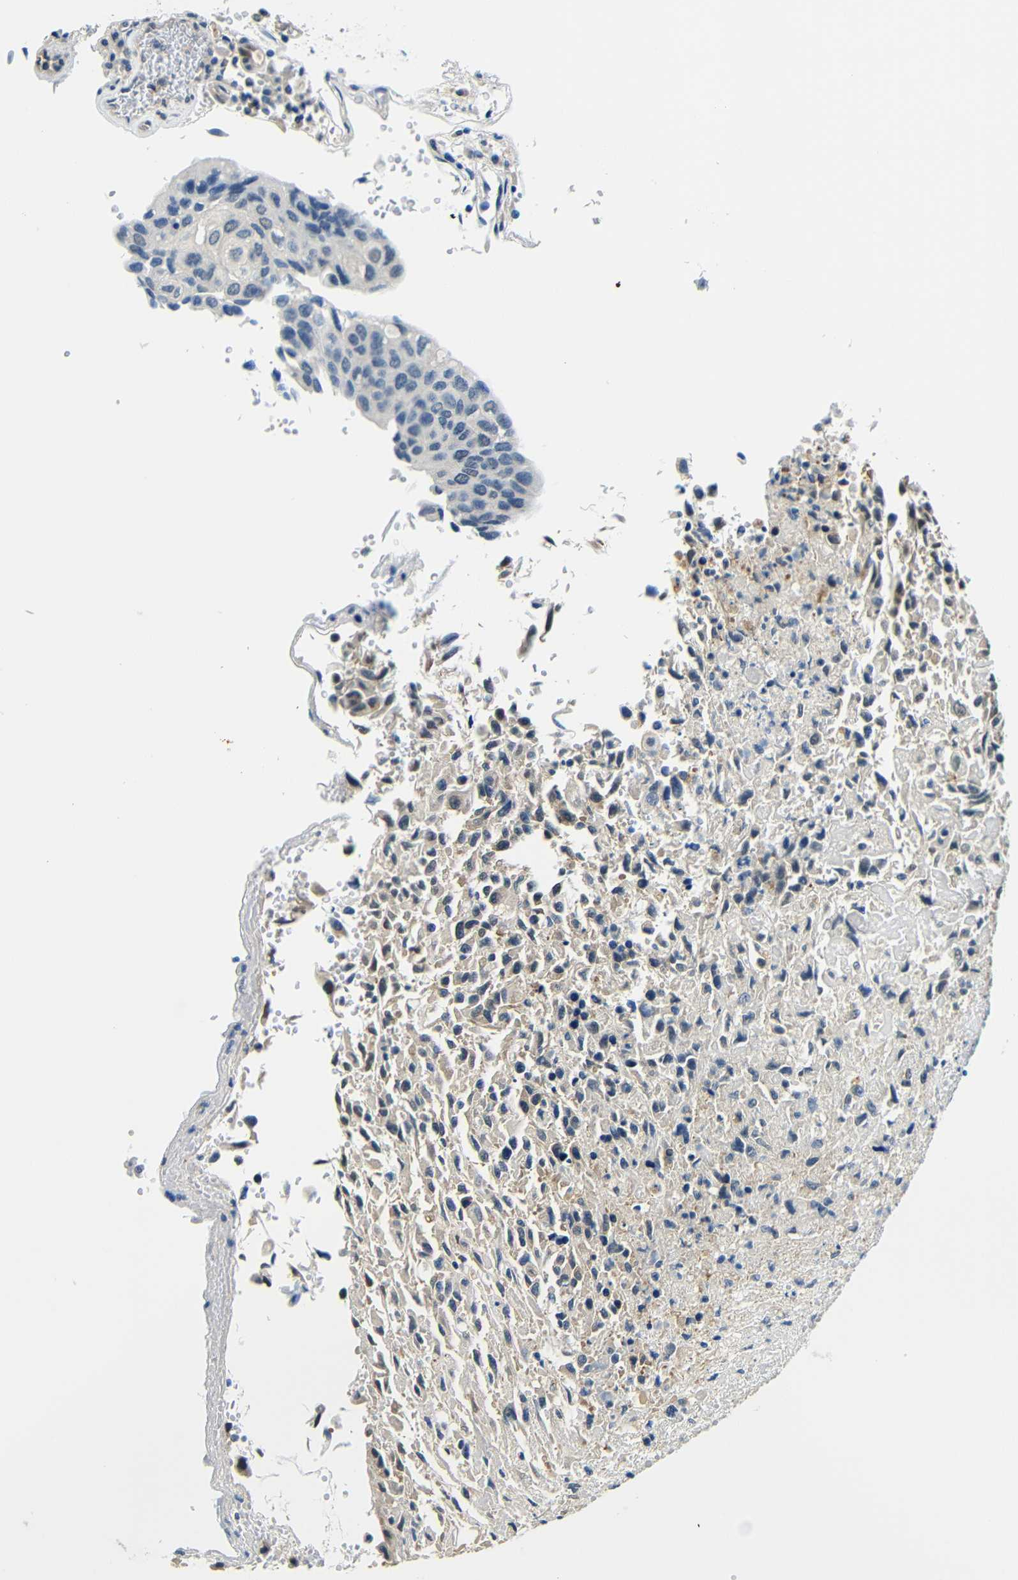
{"staining": {"intensity": "negative", "quantity": "none", "location": "none"}, "tissue": "urothelial cancer", "cell_type": "Tumor cells", "image_type": "cancer", "snomed": [{"axis": "morphology", "description": "Urothelial carcinoma, High grade"}, {"axis": "topography", "description": "Urinary bladder"}], "caption": "Tumor cells are negative for protein expression in human high-grade urothelial carcinoma.", "gene": "ADAP1", "patient": {"sex": "male", "age": 66}}